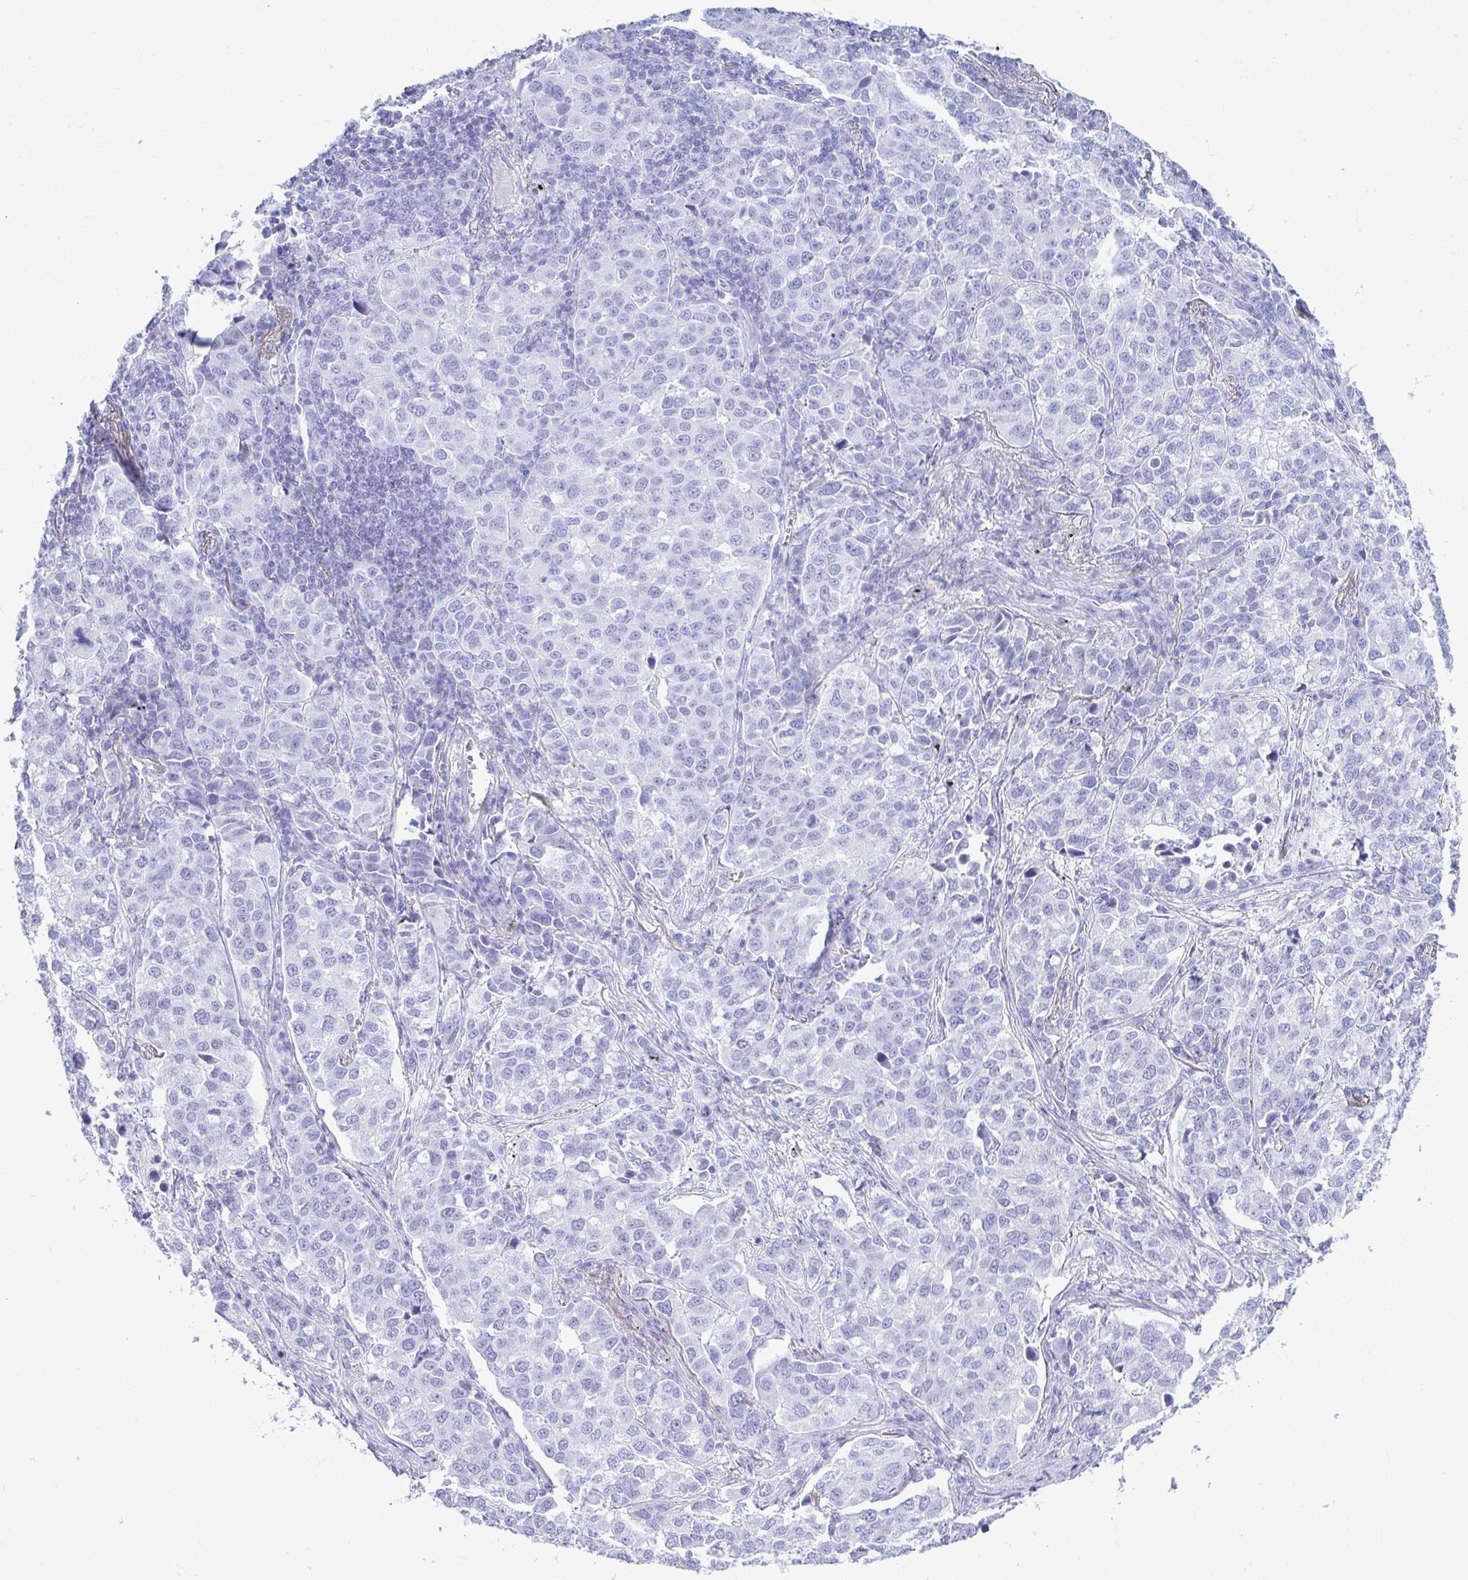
{"staining": {"intensity": "negative", "quantity": "none", "location": "none"}, "tissue": "lung cancer", "cell_type": "Tumor cells", "image_type": "cancer", "snomed": [{"axis": "morphology", "description": "Adenocarcinoma, NOS"}, {"axis": "morphology", "description": "Adenocarcinoma, metastatic, NOS"}, {"axis": "topography", "description": "Lymph node"}, {"axis": "topography", "description": "Lung"}], "caption": "Immunohistochemistry (IHC) of adenocarcinoma (lung) demonstrates no expression in tumor cells. The staining was performed using DAB (3,3'-diaminobenzidine) to visualize the protein expression in brown, while the nuclei were stained in blue with hematoxylin (Magnification: 20x).", "gene": "ATP4B", "patient": {"sex": "female", "age": 65}}